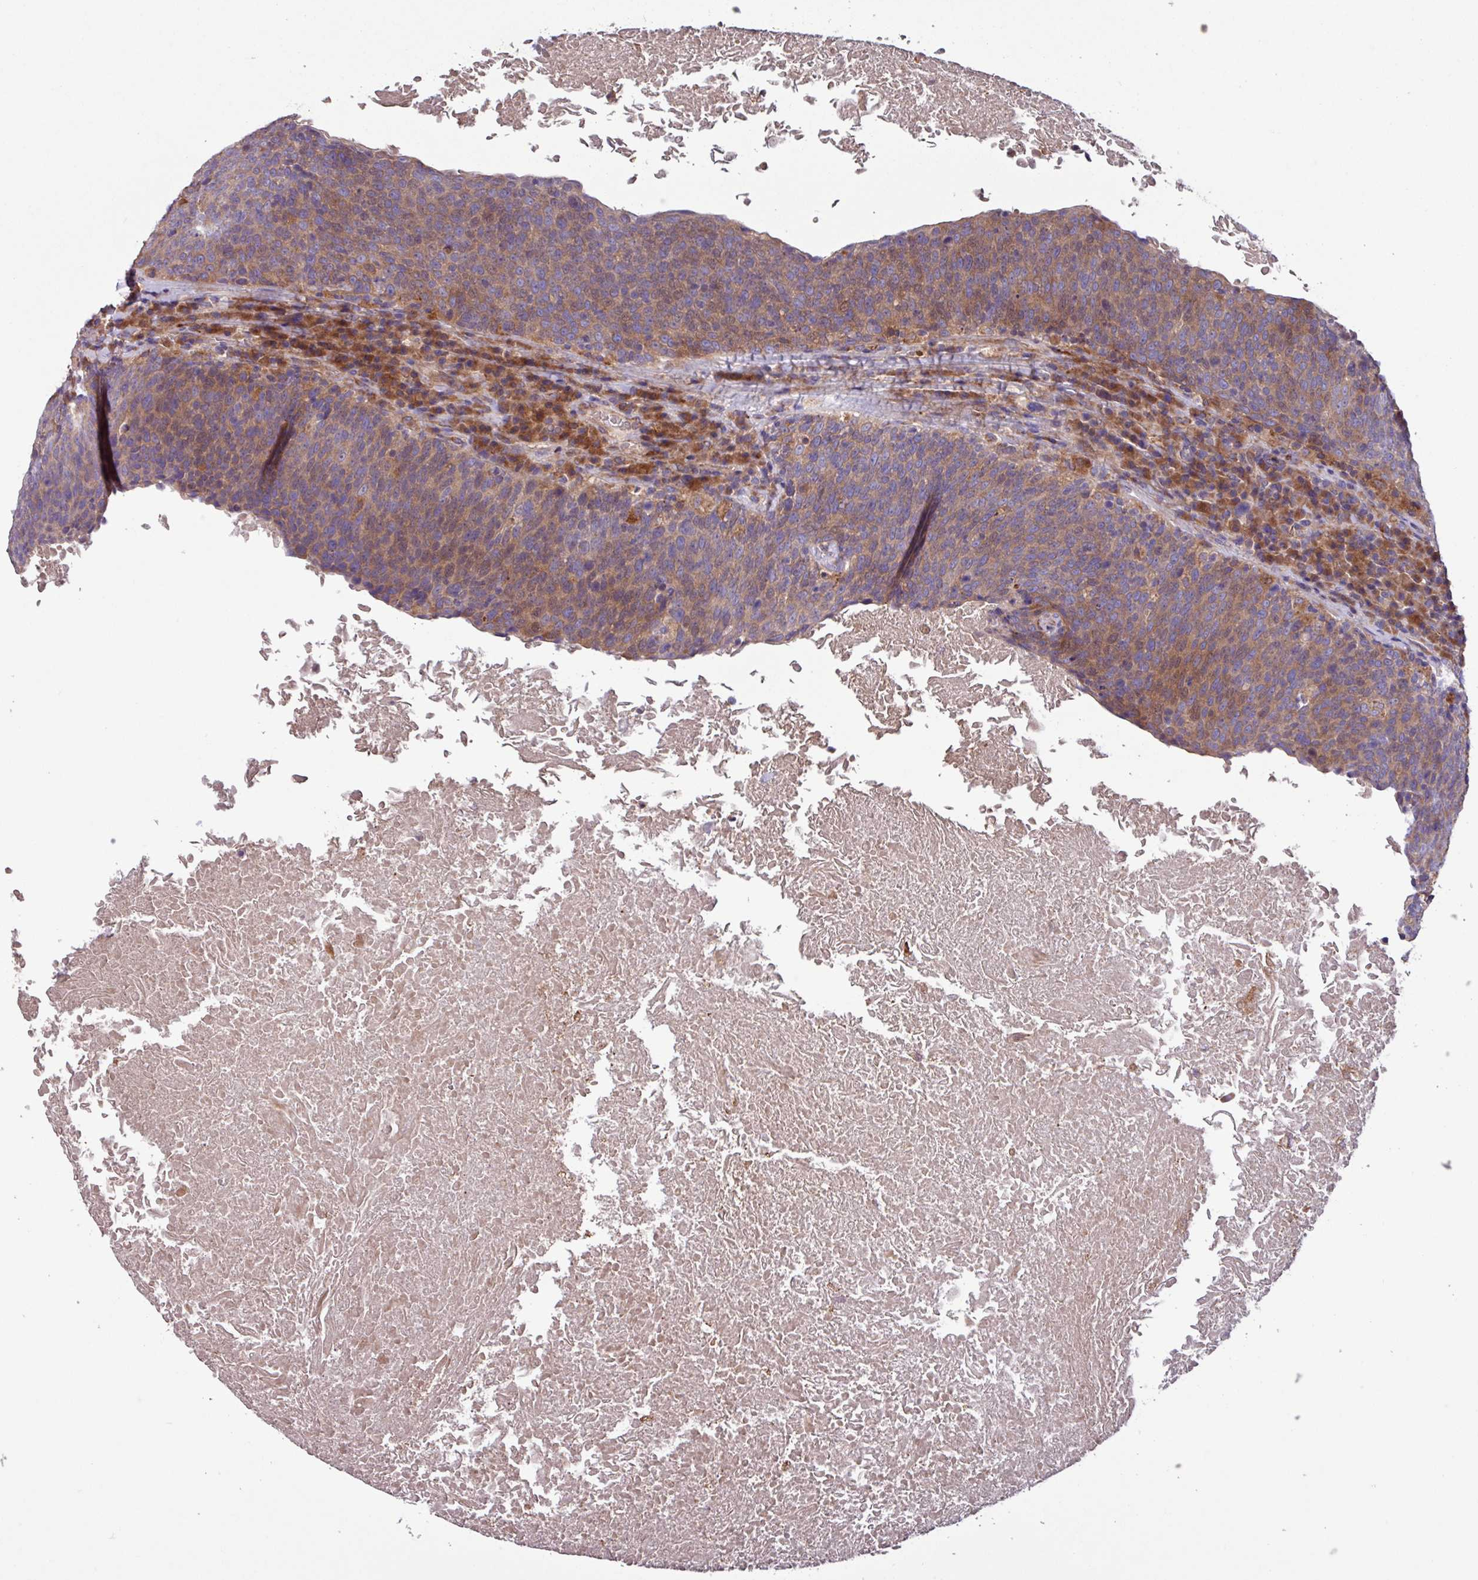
{"staining": {"intensity": "moderate", "quantity": "25%-75%", "location": "cytoplasmic/membranous"}, "tissue": "head and neck cancer", "cell_type": "Tumor cells", "image_type": "cancer", "snomed": [{"axis": "morphology", "description": "Squamous cell carcinoma, NOS"}, {"axis": "morphology", "description": "Squamous cell carcinoma, metastatic, NOS"}, {"axis": "topography", "description": "Lymph node"}, {"axis": "topography", "description": "Head-Neck"}], "caption": "High-magnification brightfield microscopy of metastatic squamous cell carcinoma (head and neck) stained with DAB (brown) and counterstained with hematoxylin (blue). tumor cells exhibit moderate cytoplasmic/membranous staining is identified in approximately25%-75% of cells.", "gene": "PTPRQ", "patient": {"sex": "male", "age": 62}}